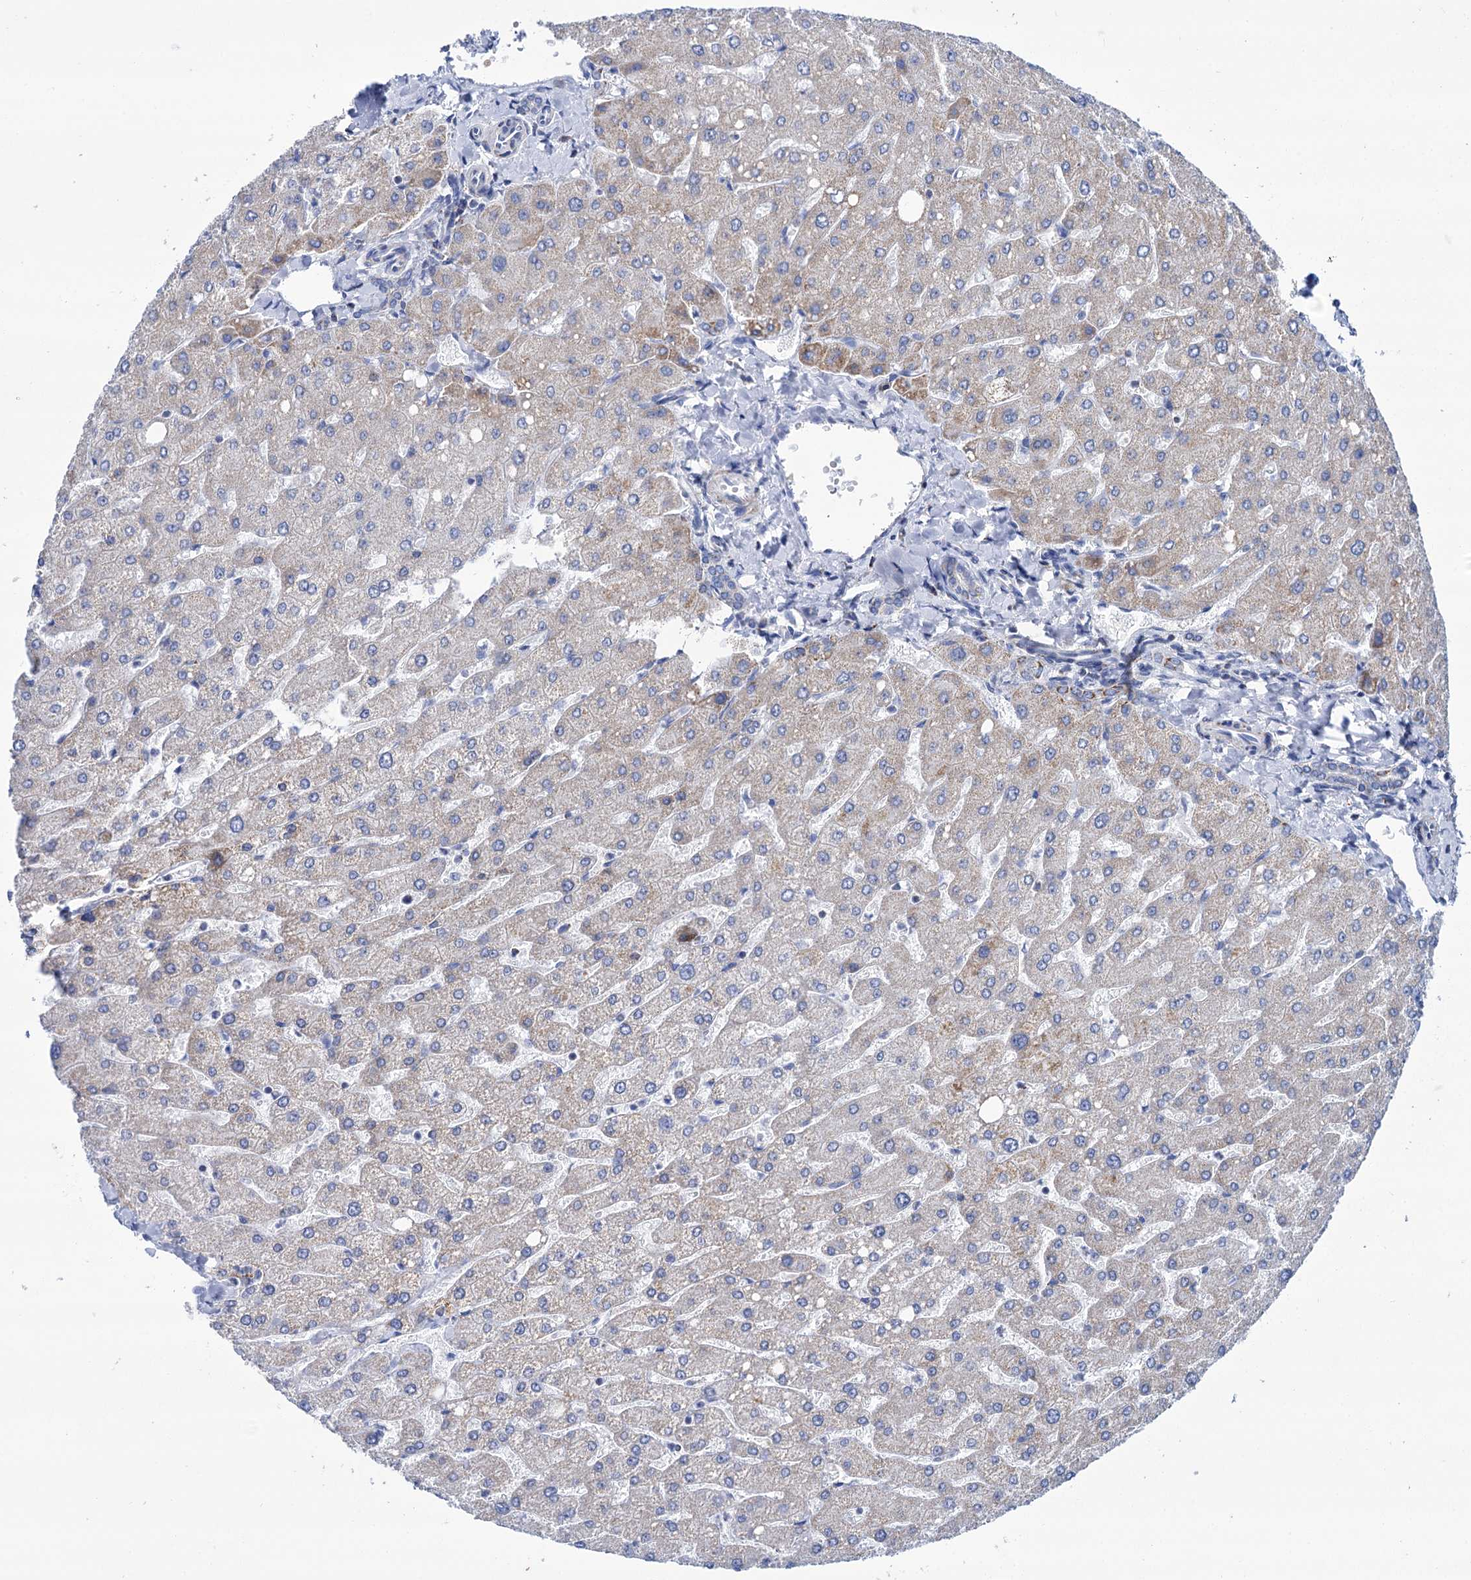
{"staining": {"intensity": "negative", "quantity": "none", "location": "none"}, "tissue": "liver", "cell_type": "Cholangiocytes", "image_type": "normal", "snomed": [{"axis": "morphology", "description": "Normal tissue, NOS"}, {"axis": "topography", "description": "Liver"}], "caption": "The image reveals no staining of cholangiocytes in normal liver. (DAB immunohistochemistry with hematoxylin counter stain).", "gene": "UBASH3B", "patient": {"sex": "male", "age": 55}}